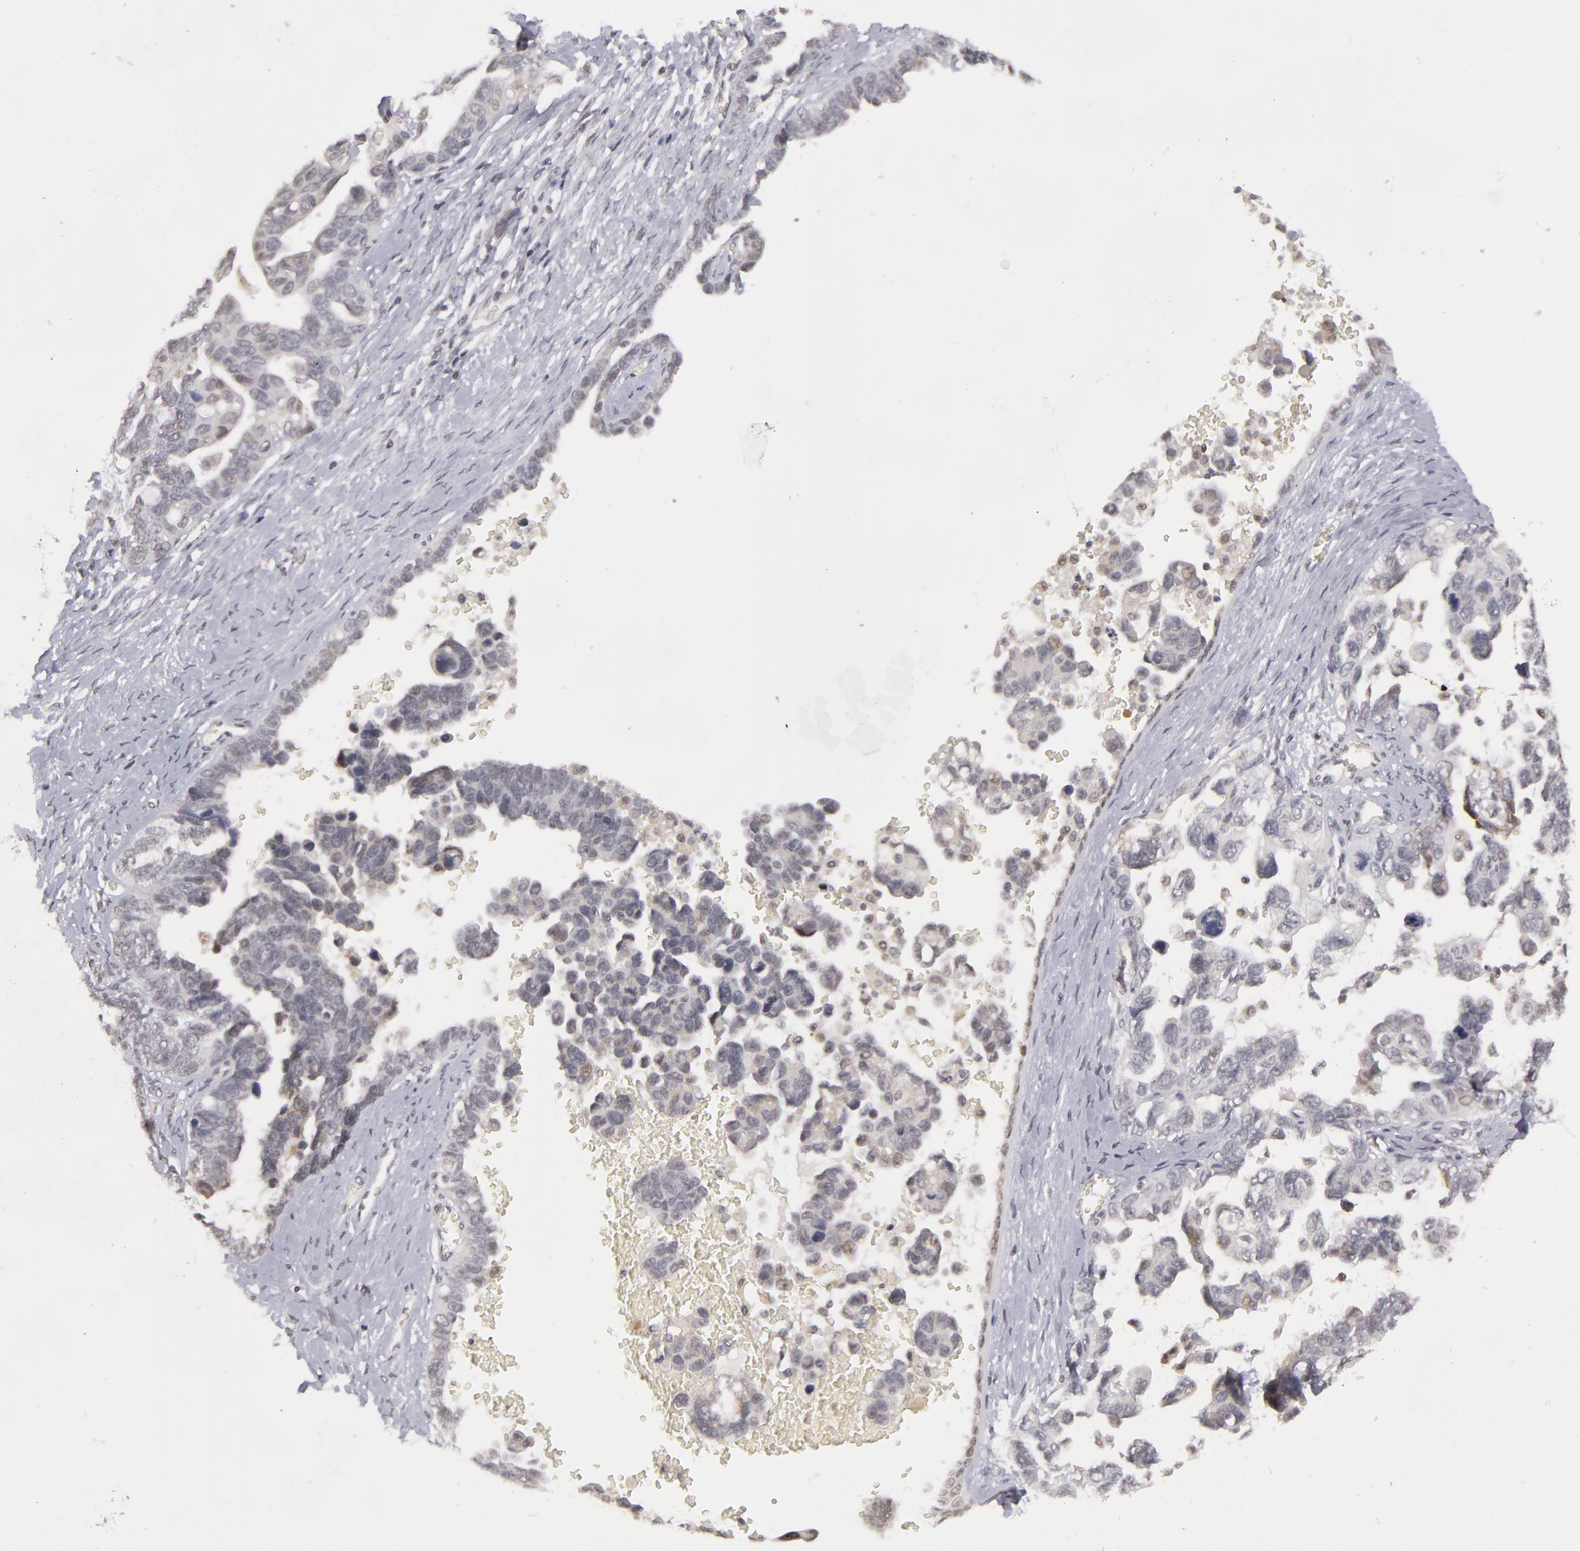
{"staining": {"intensity": "negative", "quantity": "none", "location": "none"}, "tissue": "ovarian cancer", "cell_type": "Tumor cells", "image_type": "cancer", "snomed": [{"axis": "morphology", "description": "Cystadenocarcinoma, serous, NOS"}, {"axis": "topography", "description": "Ovary"}], "caption": "Ovarian cancer (serous cystadenocarcinoma) was stained to show a protein in brown. There is no significant expression in tumor cells.", "gene": "RRP7A", "patient": {"sex": "female", "age": 69}}